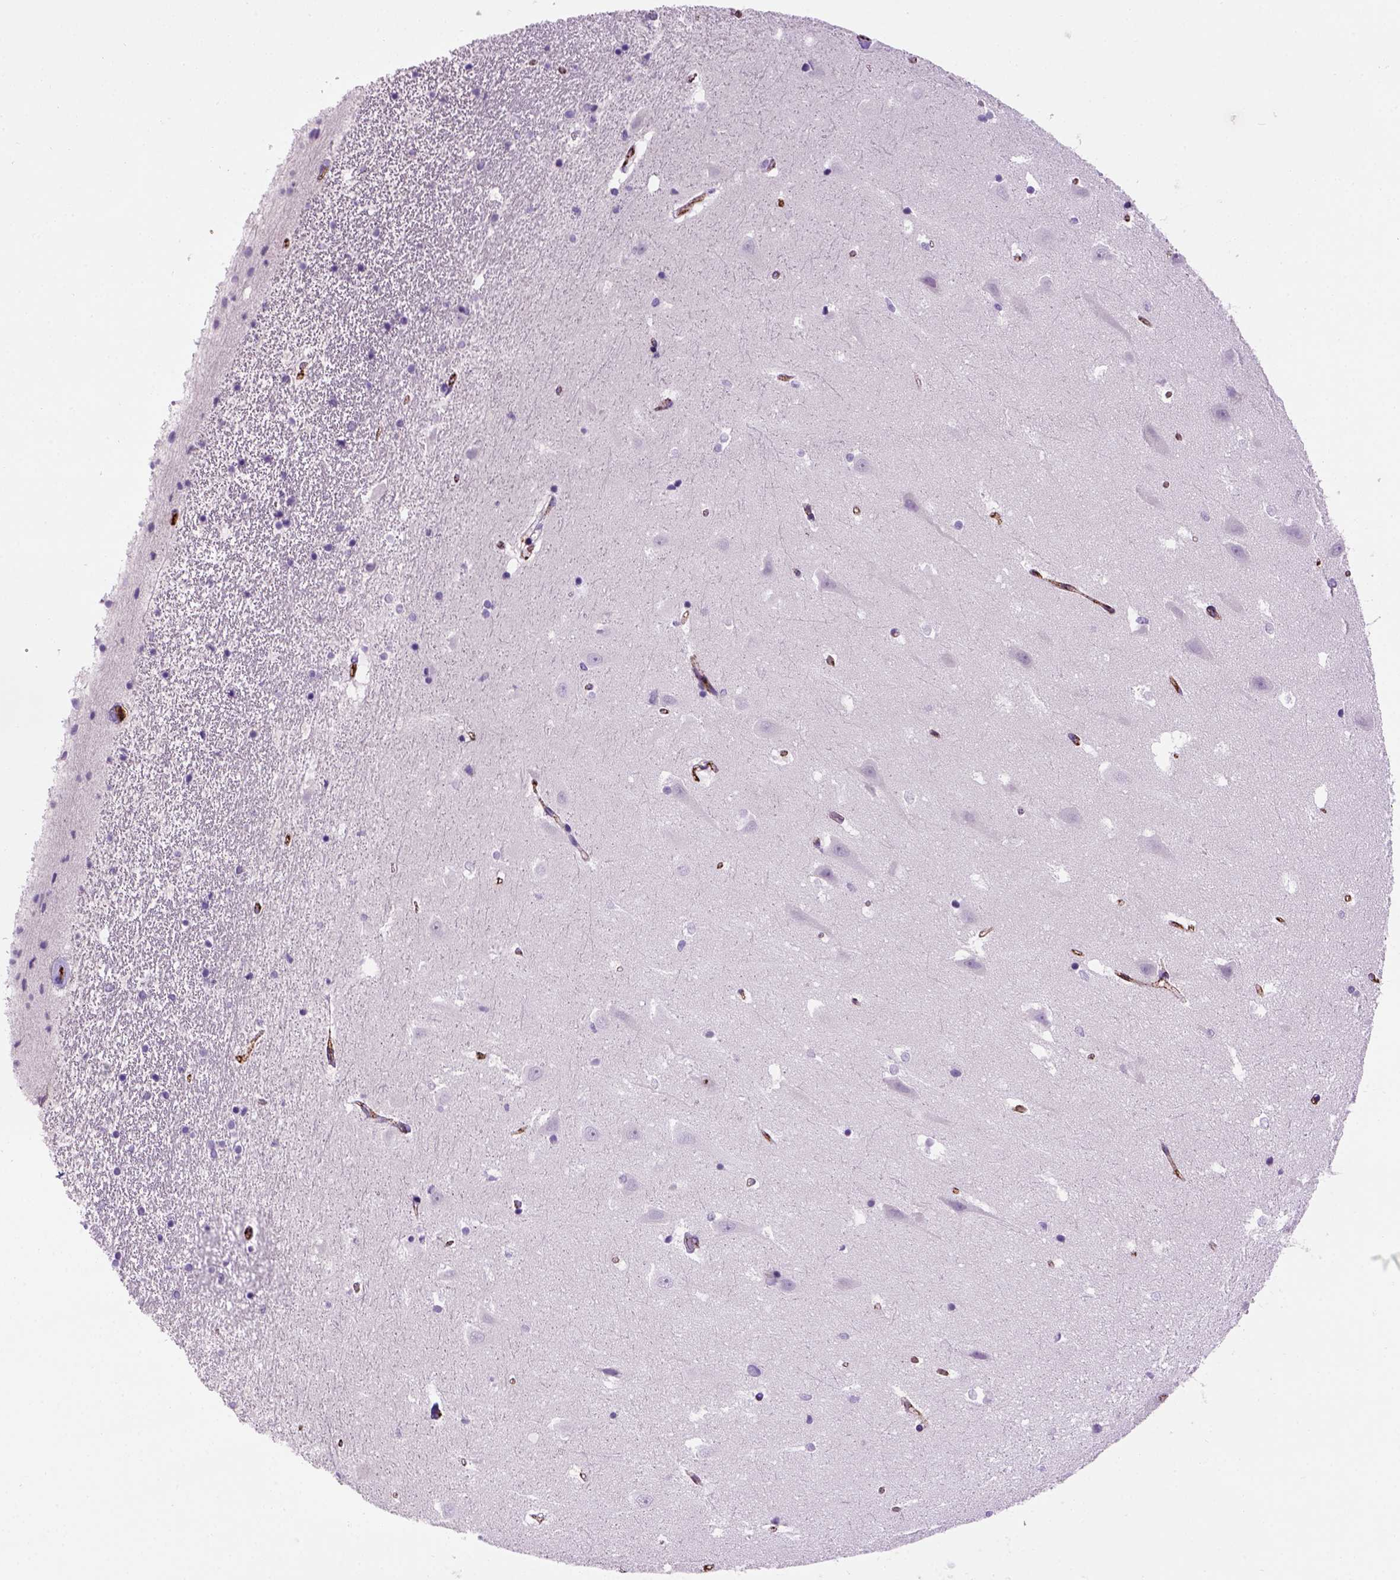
{"staining": {"intensity": "negative", "quantity": "none", "location": "none"}, "tissue": "hippocampus", "cell_type": "Glial cells", "image_type": "normal", "snomed": [{"axis": "morphology", "description": "Normal tissue, NOS"}, {"axis": "topography", "description": "Hippocampus"}], "caption": "IHC histopathology image of normal hippocampus stained for a protein (brown), which exhibits no staining in glial cells.", "gene": "VWF", "patient": {"sex": "male", "age": 44}}